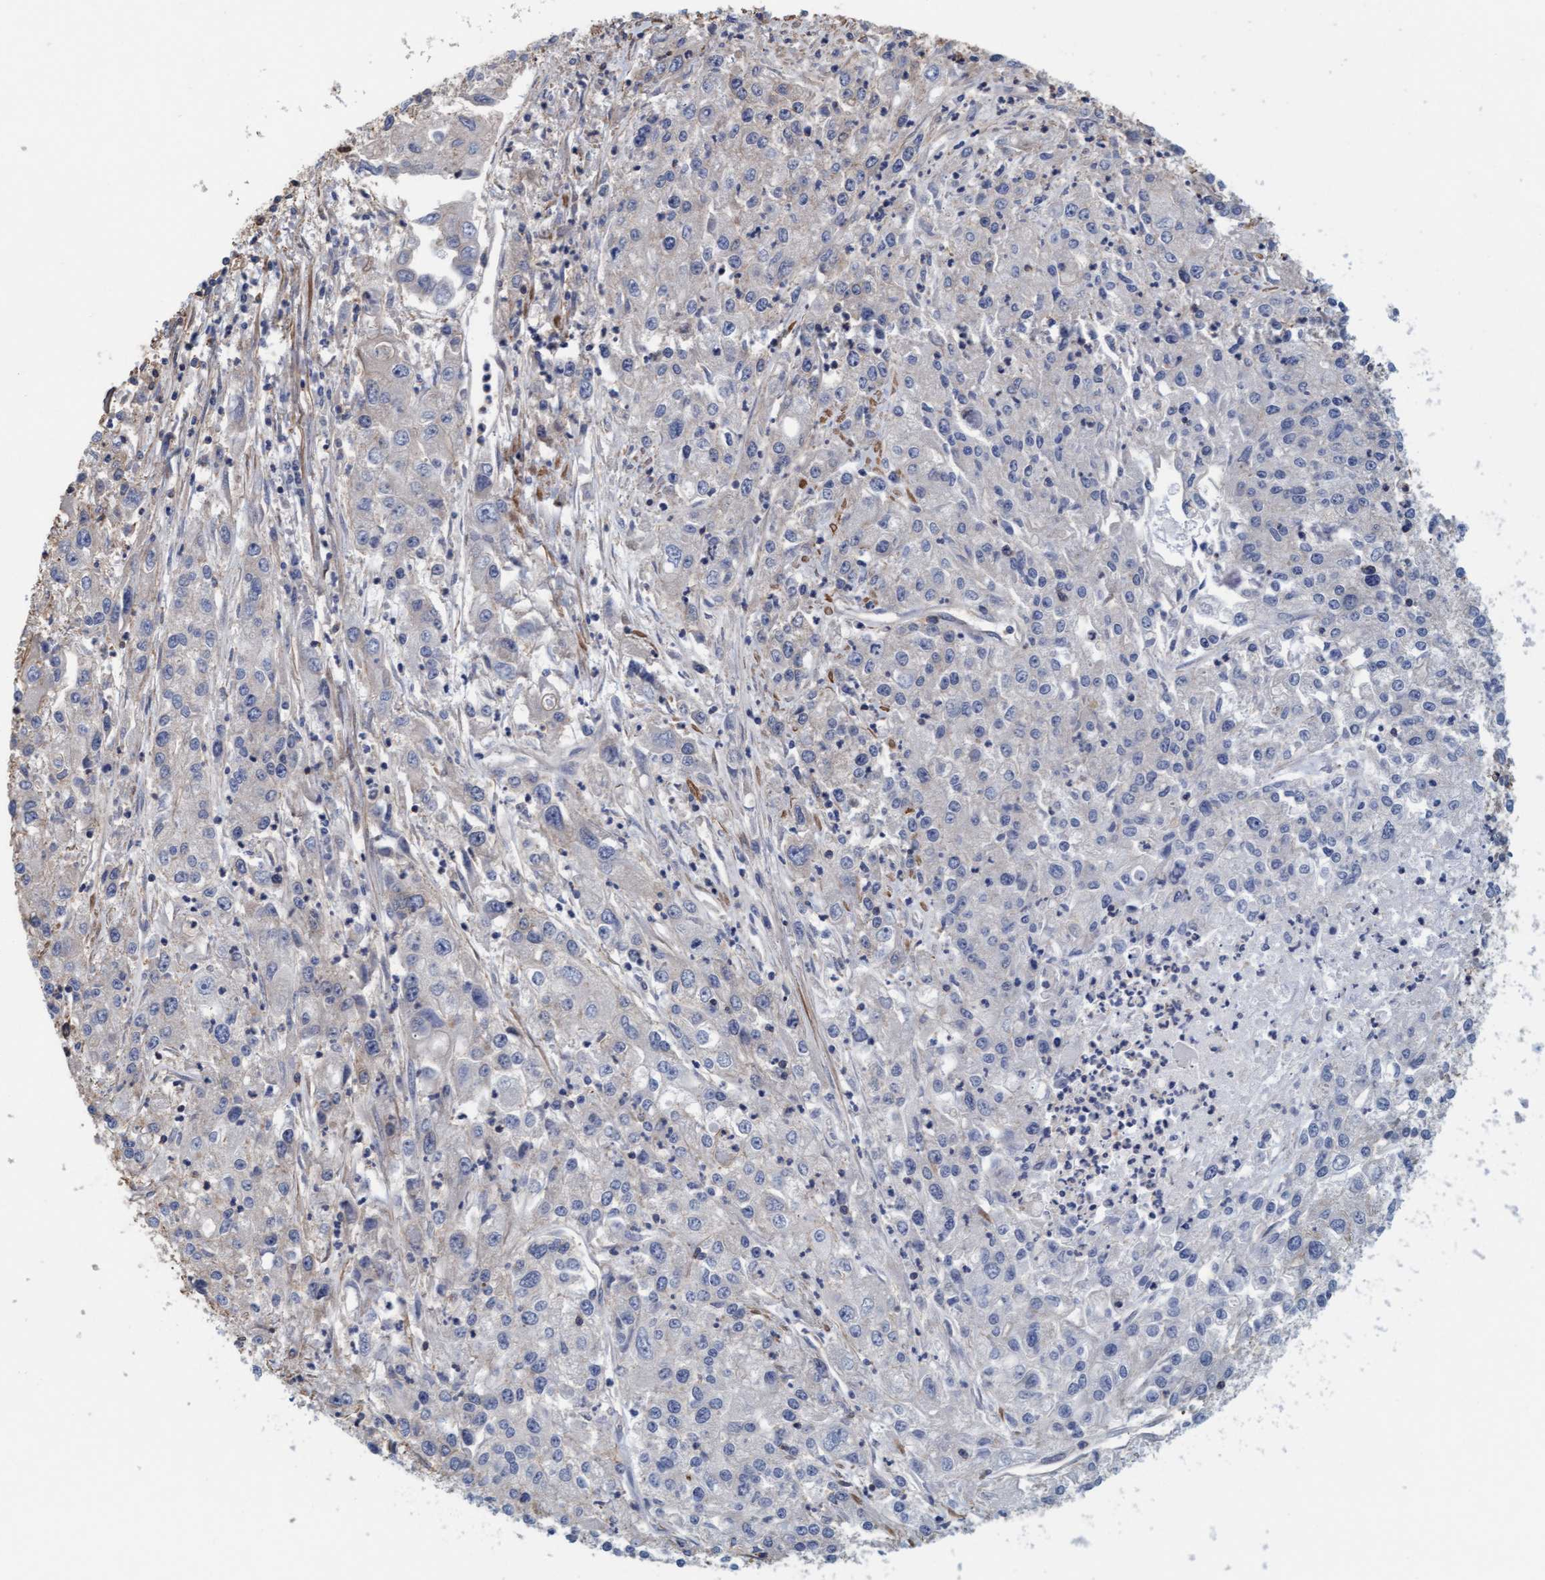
{"staining": {"intensity": "negative", "quantity": "none", "location": "none"}, "tissue": "endometrial cancer", "cell_type": "Tumor cells", "image_type": "cancer", "snomed": [{"axis": "morphology", "description": "Adenocarcinoma, NOS"}, {"axis": "topography", "description": "Endometrium"}], "caption": "Tumor cells show no significant positivity in adenocarcinoma (endometrial).", "gene": "FXR2", "patient": {"sex": "female", "age": 49}}